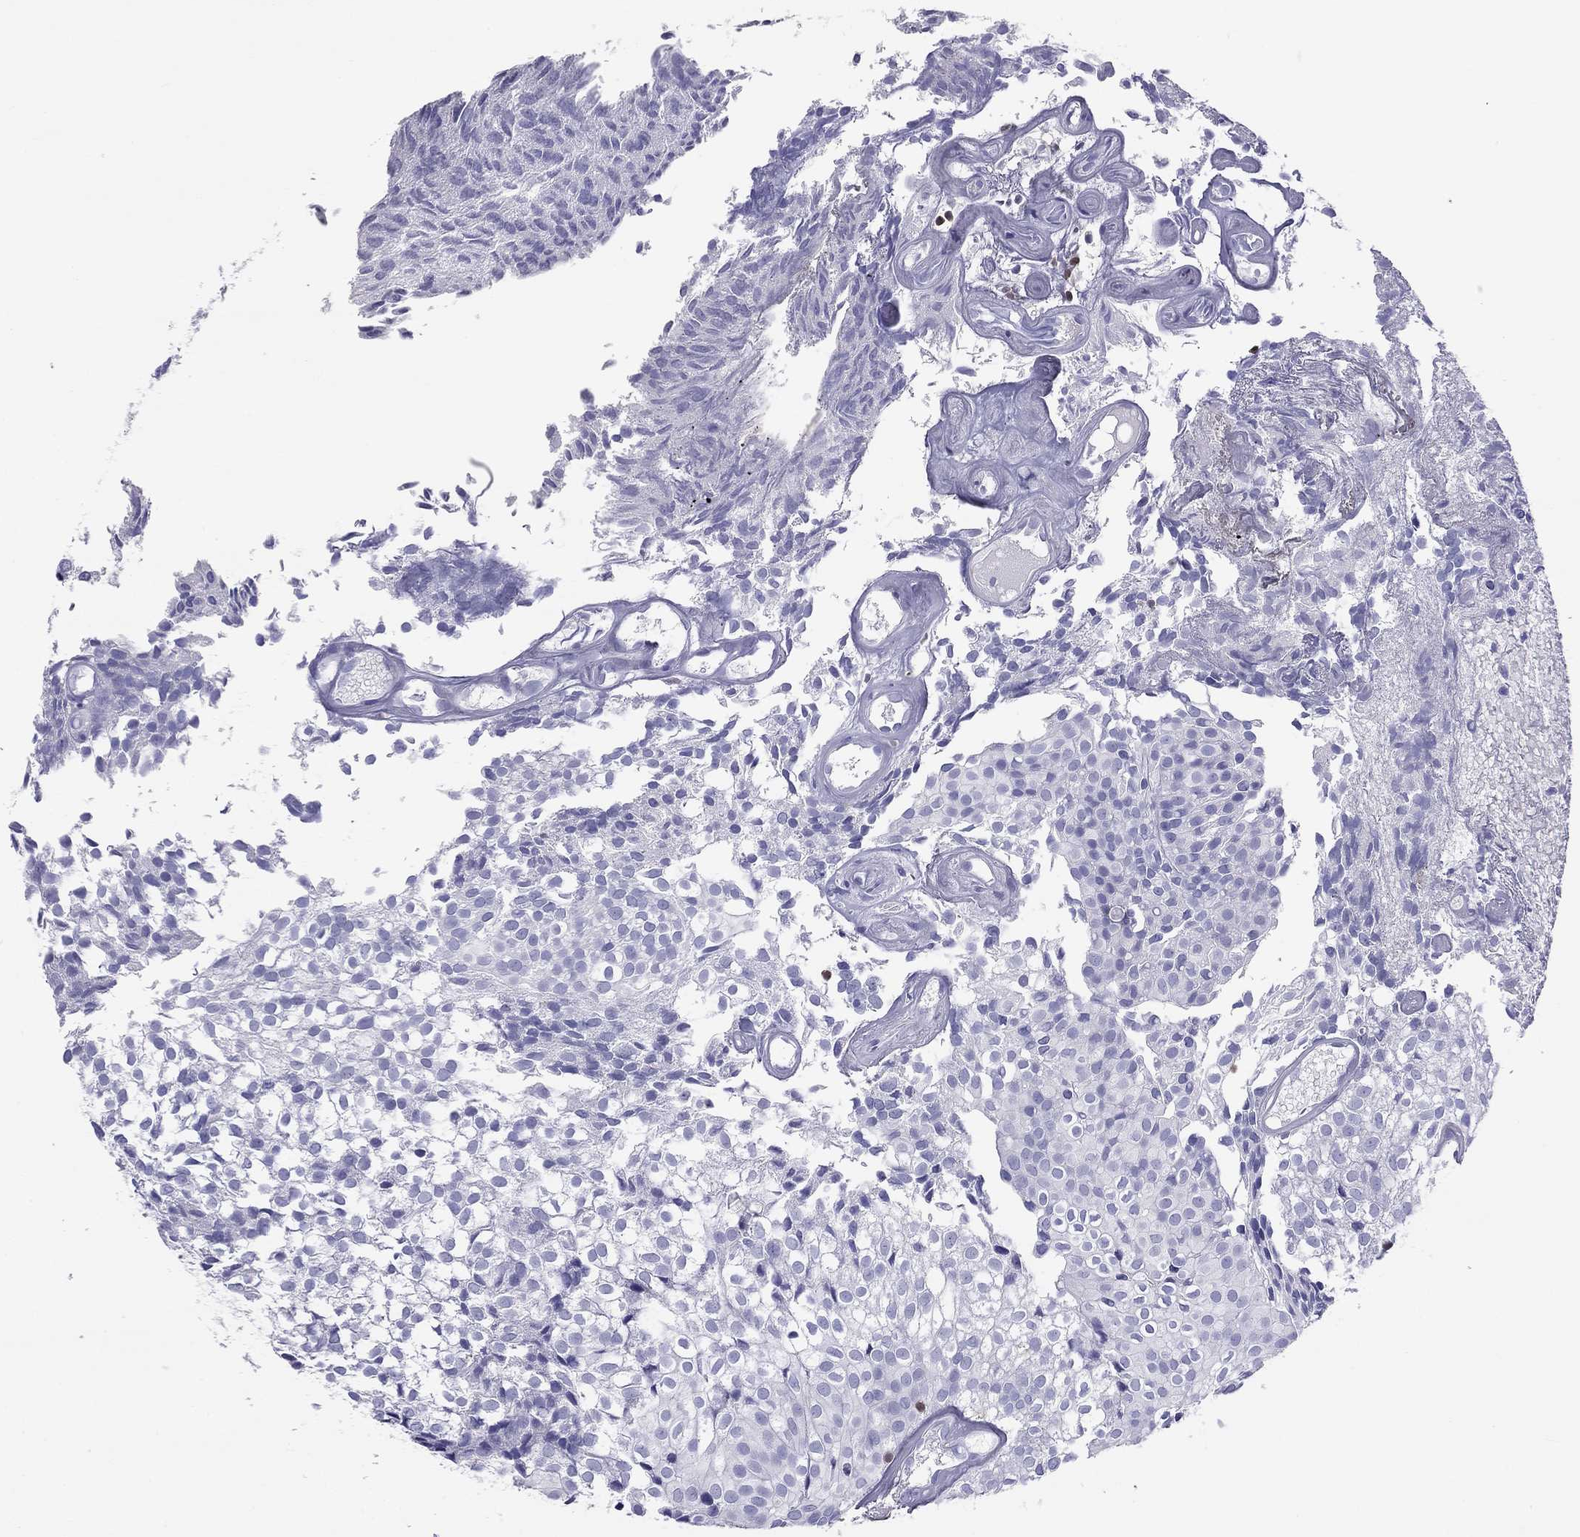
{"staining": {"intensity": "negative", "quantity": "none", "location": "none"}, "tissue": "urothelial cancer", "cell_type": "Tumor cells", "image_type": "cancer", "snomed": [{"axis": "morphology", "description": "Urothelial carcinoma, Low grade"}, {"axis": "topography", "description": "Urinary bladder"}], "caption": "The immunohistochemistry histopathology image has no significant positivity in tumor cells of urothelial cancer tissue.", "gene": "SH2D2A", "patient": {"sex": "male", "age": 89}}